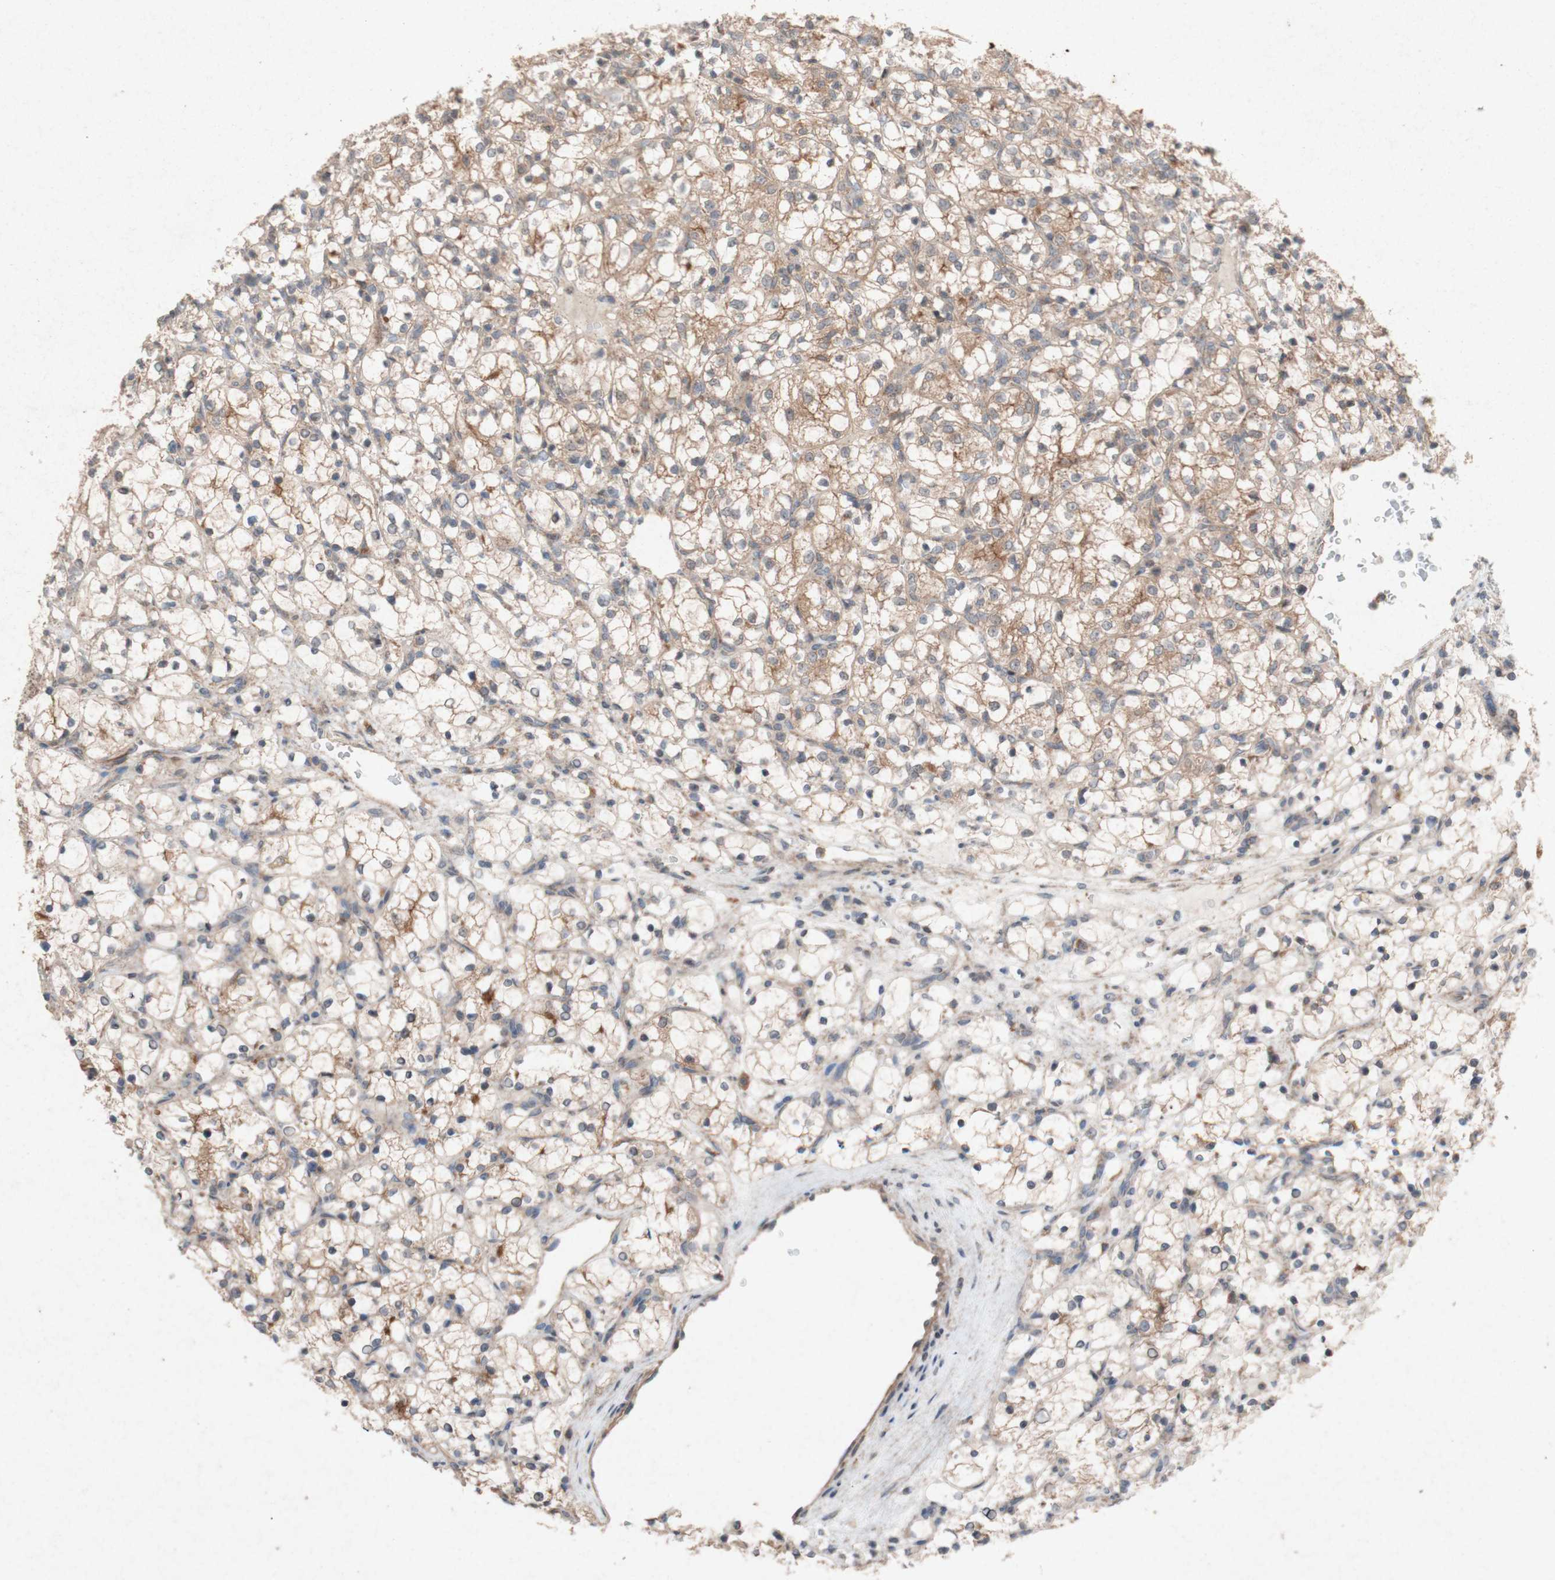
{"staining": {"intensity": "moderate", "quantity": "25%-75%", "location": "cytoplasmic/membranous"}, "tissue": "renal cancer", "cell_type": "Tumor cells", "image_type": "cancer", "snomed": [{"axis": "morphology", "description": "Adenocarcinoma, NOS"}, {"axis": "topography", "description": "Kidney"}], "caption": "Renal cancer was stained to show a protein in brown. There is medium levels of moderate cytoplasmic/membranous positivity in approximately 25%-75% of tumor cells.", "gene": "ATP6V1F", "patient": {"sex": "female", "age": 69}}